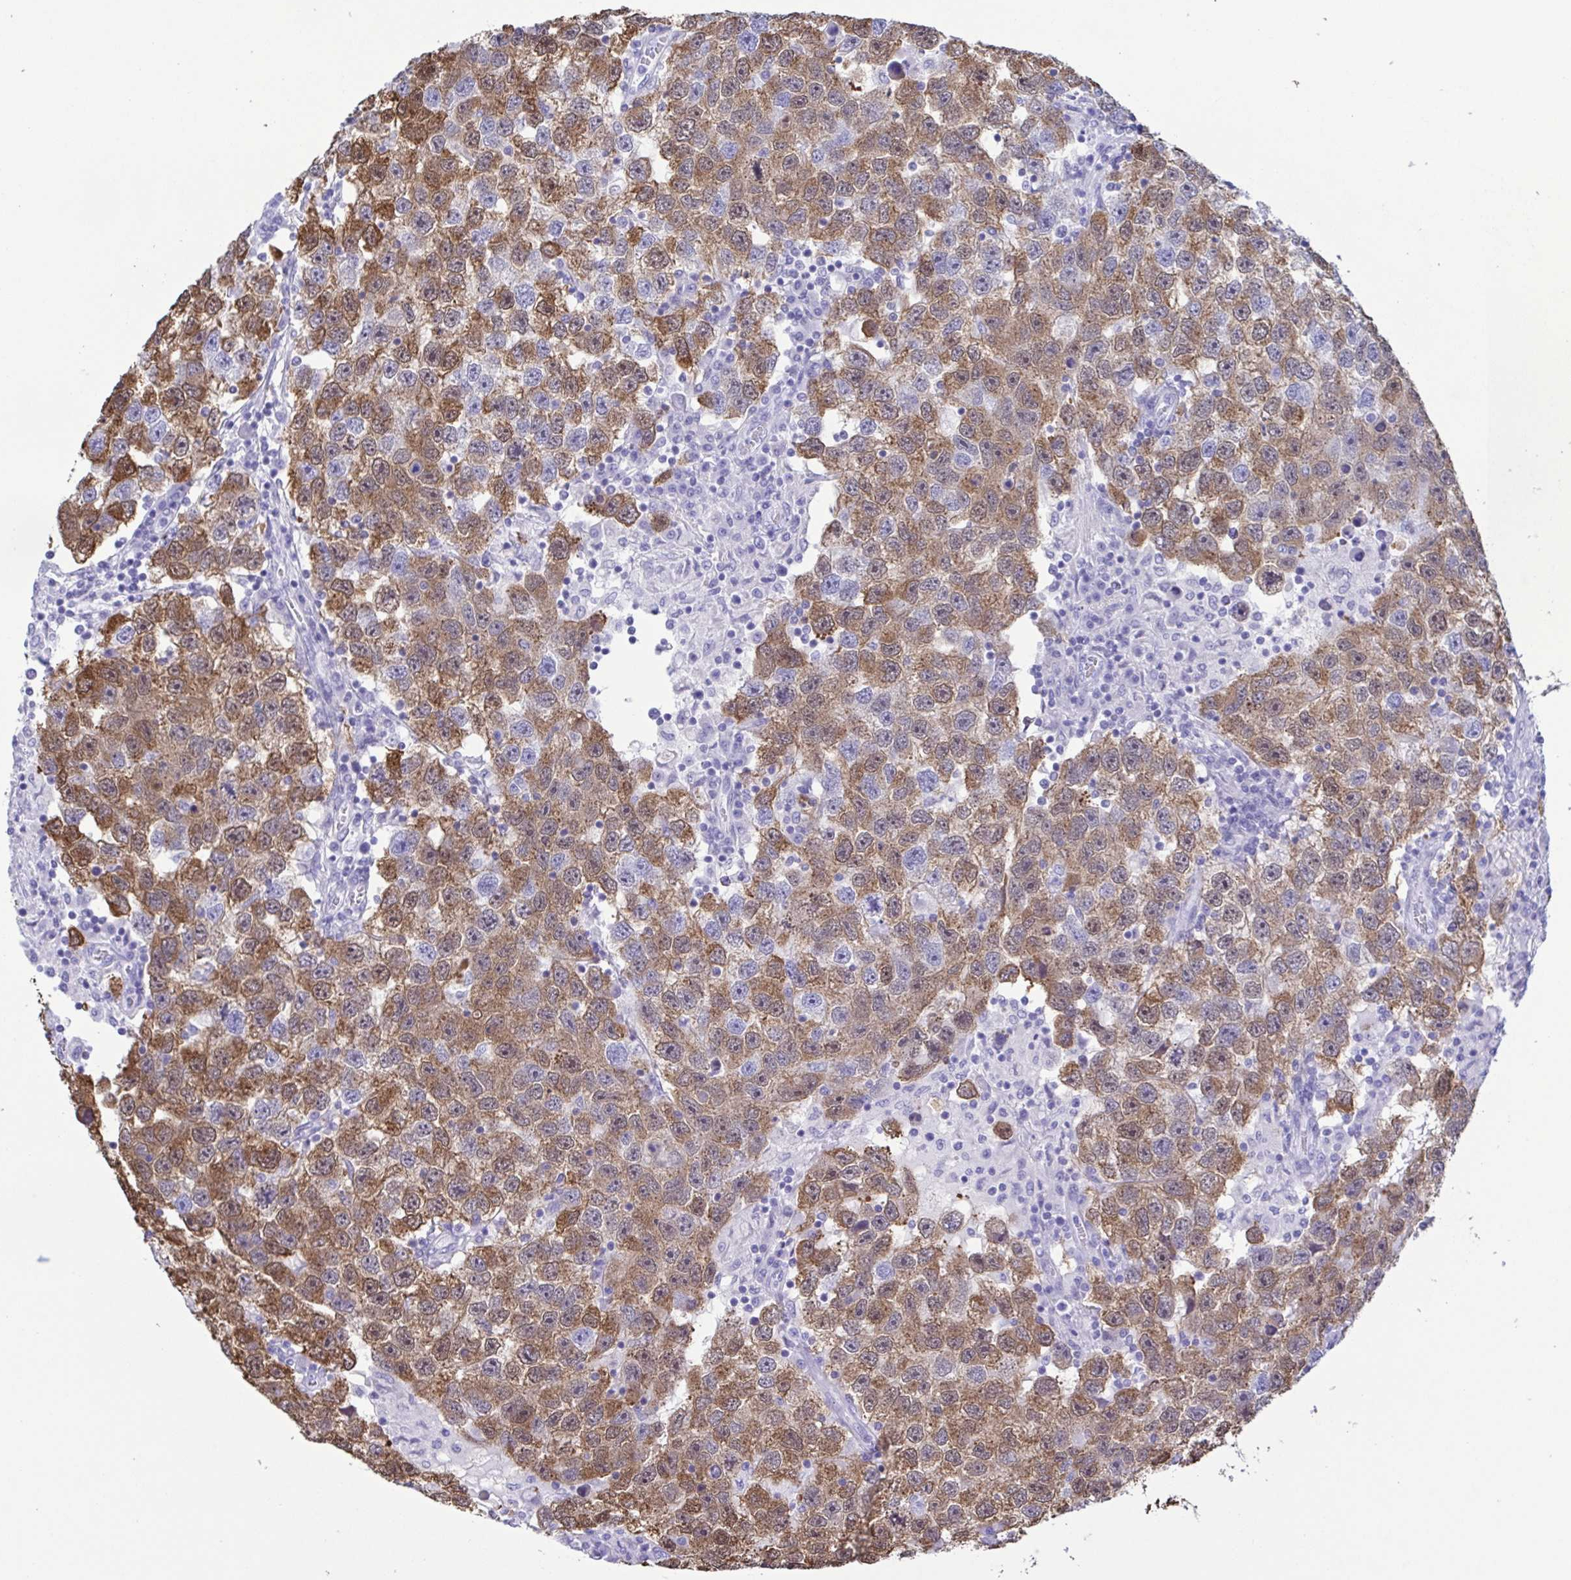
{"staining": {"intensity": "moderate", "quantity": ">75%", "location": "cytoplasmic/membranous"}, "tissue": "testis cancer", "cell_type": "Tumor cells", "image_type": "cancer", "snomed": [{"axis": "morphology", "description": "Seminoma, NOS"}, {"axis": "topography", "description": "Testis"}], "caption": "Protein staining of seminoma (testis) tissue exhibits moderate cytoplasmic/membranous positivity in about >75% of tumor cells.", "gene": "TSPY2", "patient": {"sex": "male", "age": 26}}